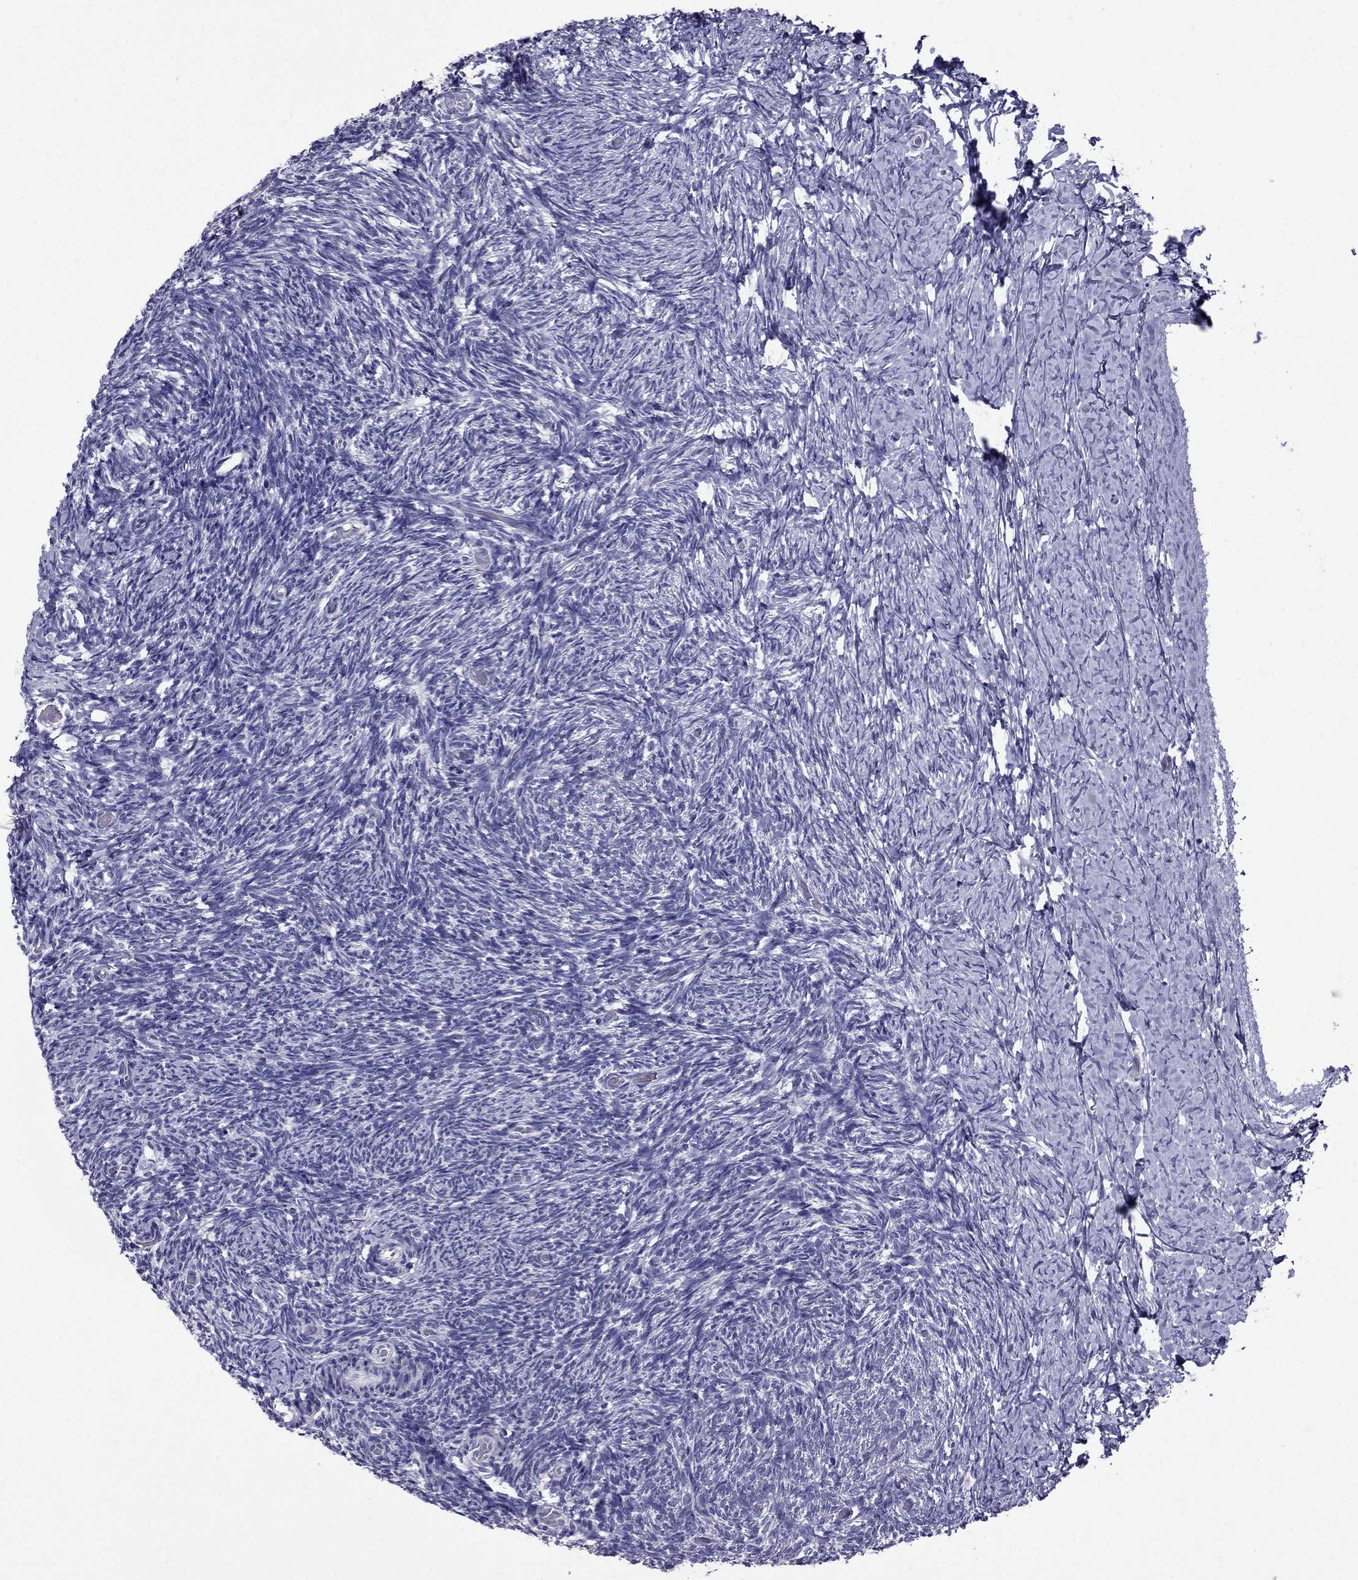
{"staining": {"intensity": "negative", "quantity": "none", "location": "none"}, "tissue": "ovary", "cell_type": "Follicle cells", "image_type": "normal", "snomed": [{"axis": "morphology", "description": "Normal tissue, NOS"}, {"axis": "topography", "description": "Ovary"}], "caption": "High power microscopy photomicrograph of an IHC histopathology image of normal ovary, revealing no significant positivity in follicle cells. Brightfield microscopy of immunohistochemistry (IHC) stained with DAB (3,3'-diaminobenzidine) (brown) and hematoxylin (blue), captured at high magnification.", "gene": "OLFM4", "patient": {"sex": "female", "age": 39}}